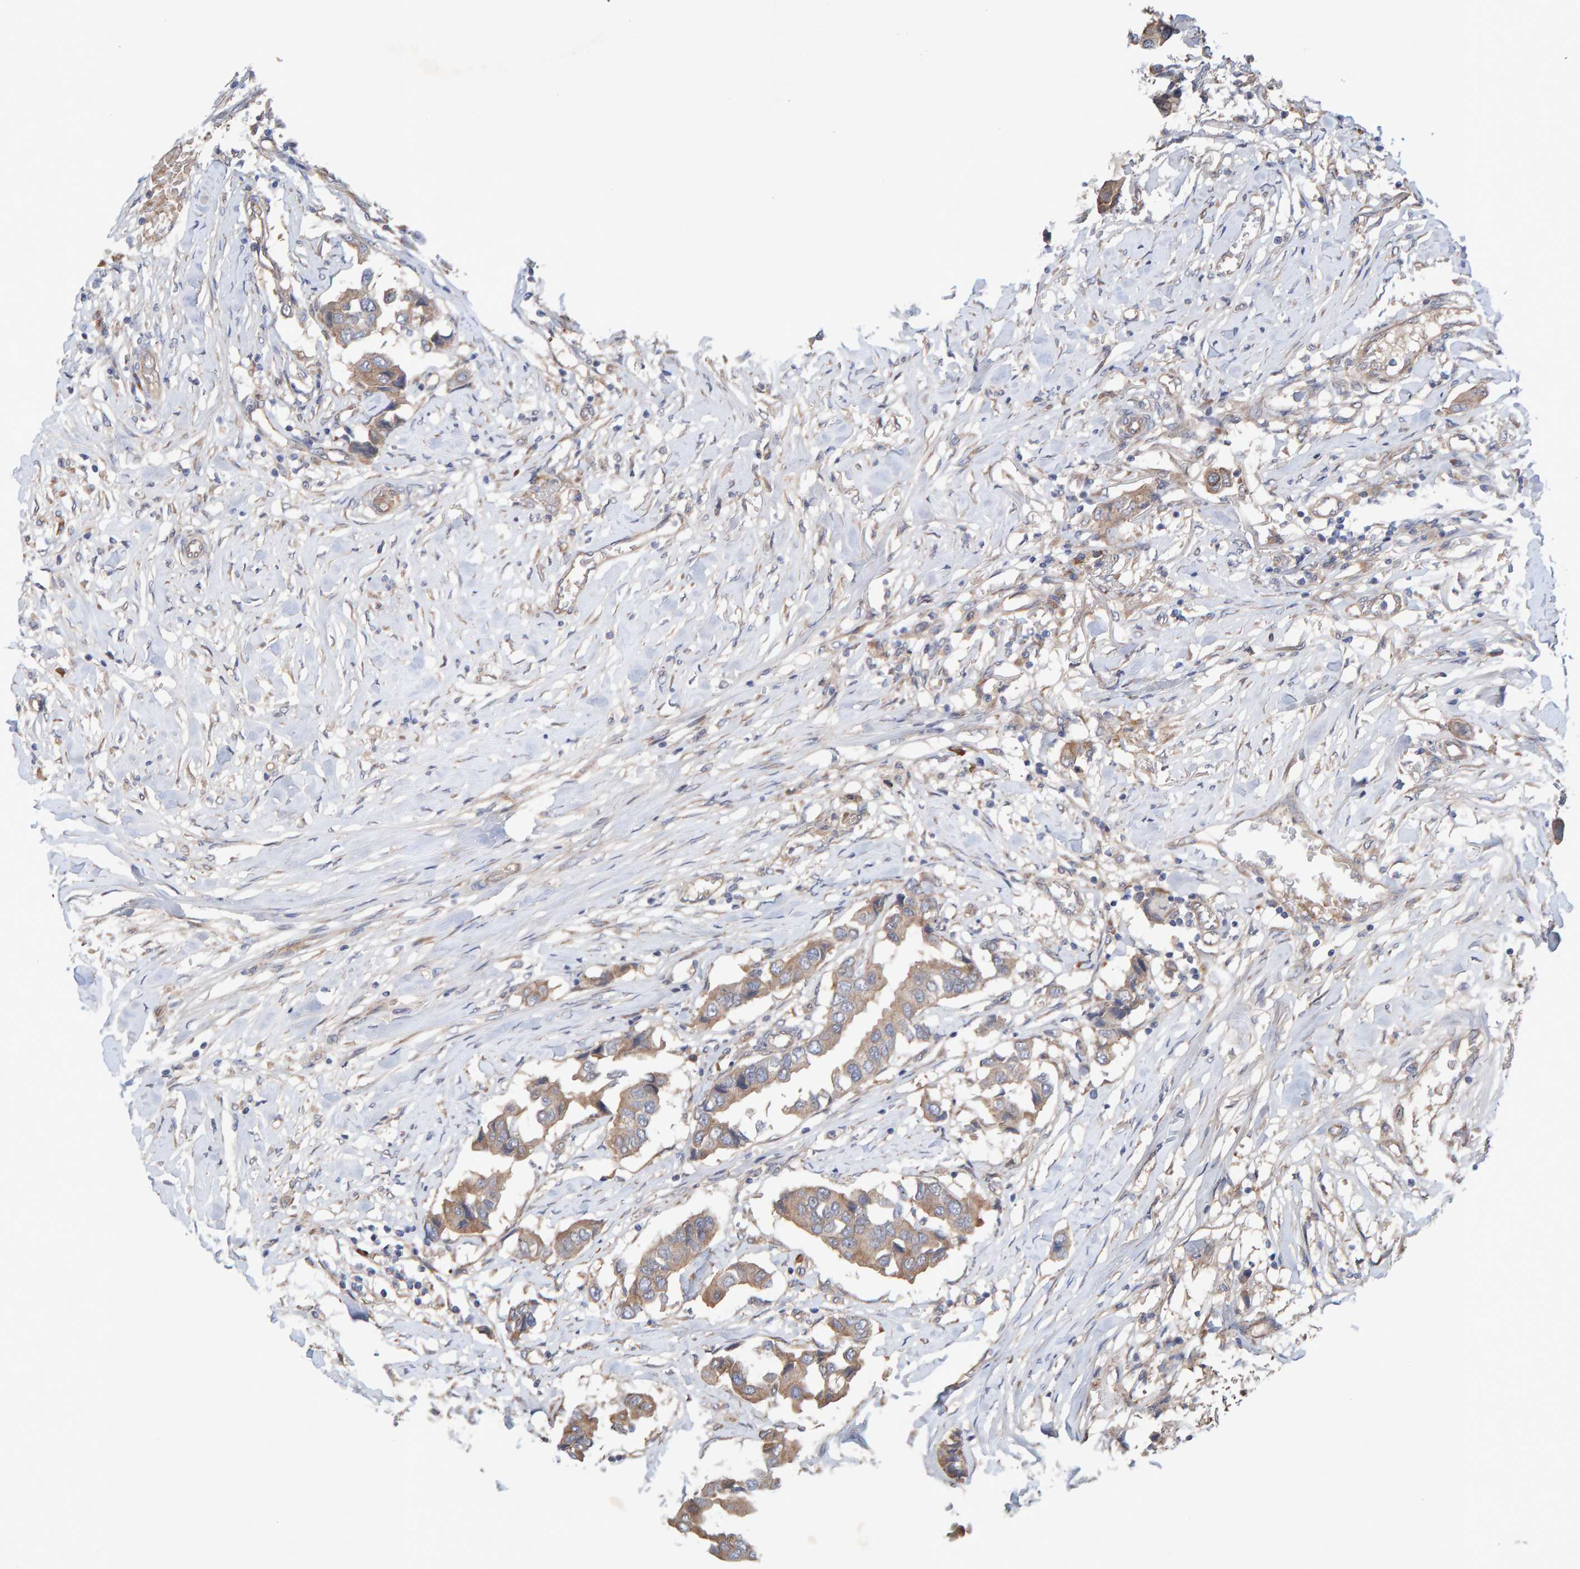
{"staining": {"intensity": "weak", "quantity": ">75%", "location": "cytoplasmic/membranous"}, "tissue": "breast cancer", "cell_type": "Tumor cells", "image_type": "cancer", "snomed": [{"axis": "morphology", "description": "Duct carcinoma"}, {"axis": "topography", "description": "Breast"}], "caption": "Protein analysis of breast cancer tissue exhibits weak cytoplasmic/membranous staining in about >75% of tumor cells.", "gene": "LRSAM1", "patient": {"sex": "female", "age": 80}}